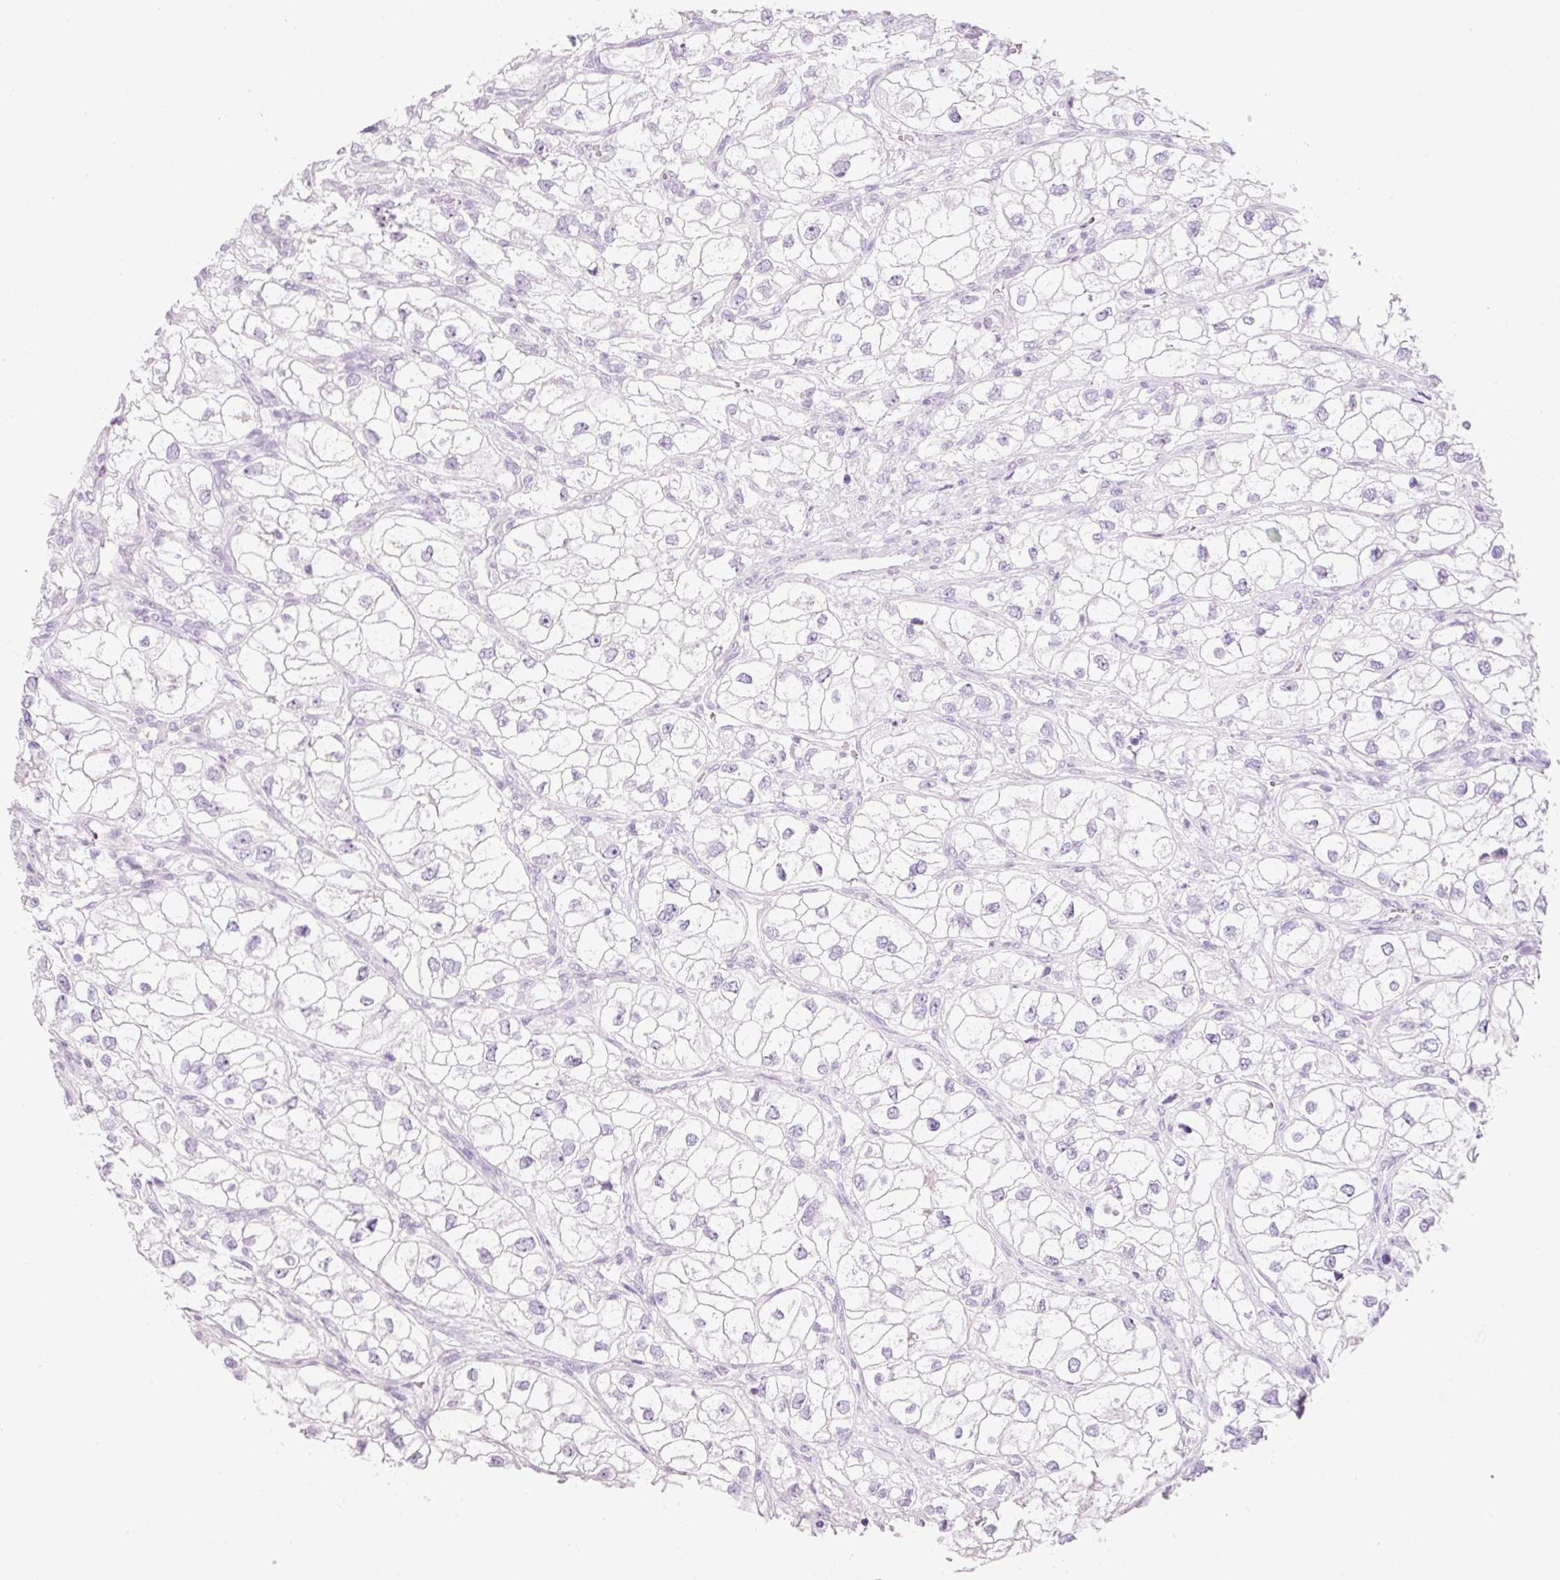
{"staining": {"intensity": "negative", "quantity": "none", "location": "none"}, "tissue": "renal cancer", "cell_type": "Tumor cells", "image_type": "cancer", "snomed": [{"axis": "morphology", "description": "Adenocarcinoma, NOS"}, {"axis": "topography", "description": "Kidney"}], "caption": "High power microscopy histopathology image of an IHC histopathology image of renal adenocarcinoma, revealing no significant staining in tumor cells.", "gene": "CMA1", "patient": {"sex": "male", "age": 59}}